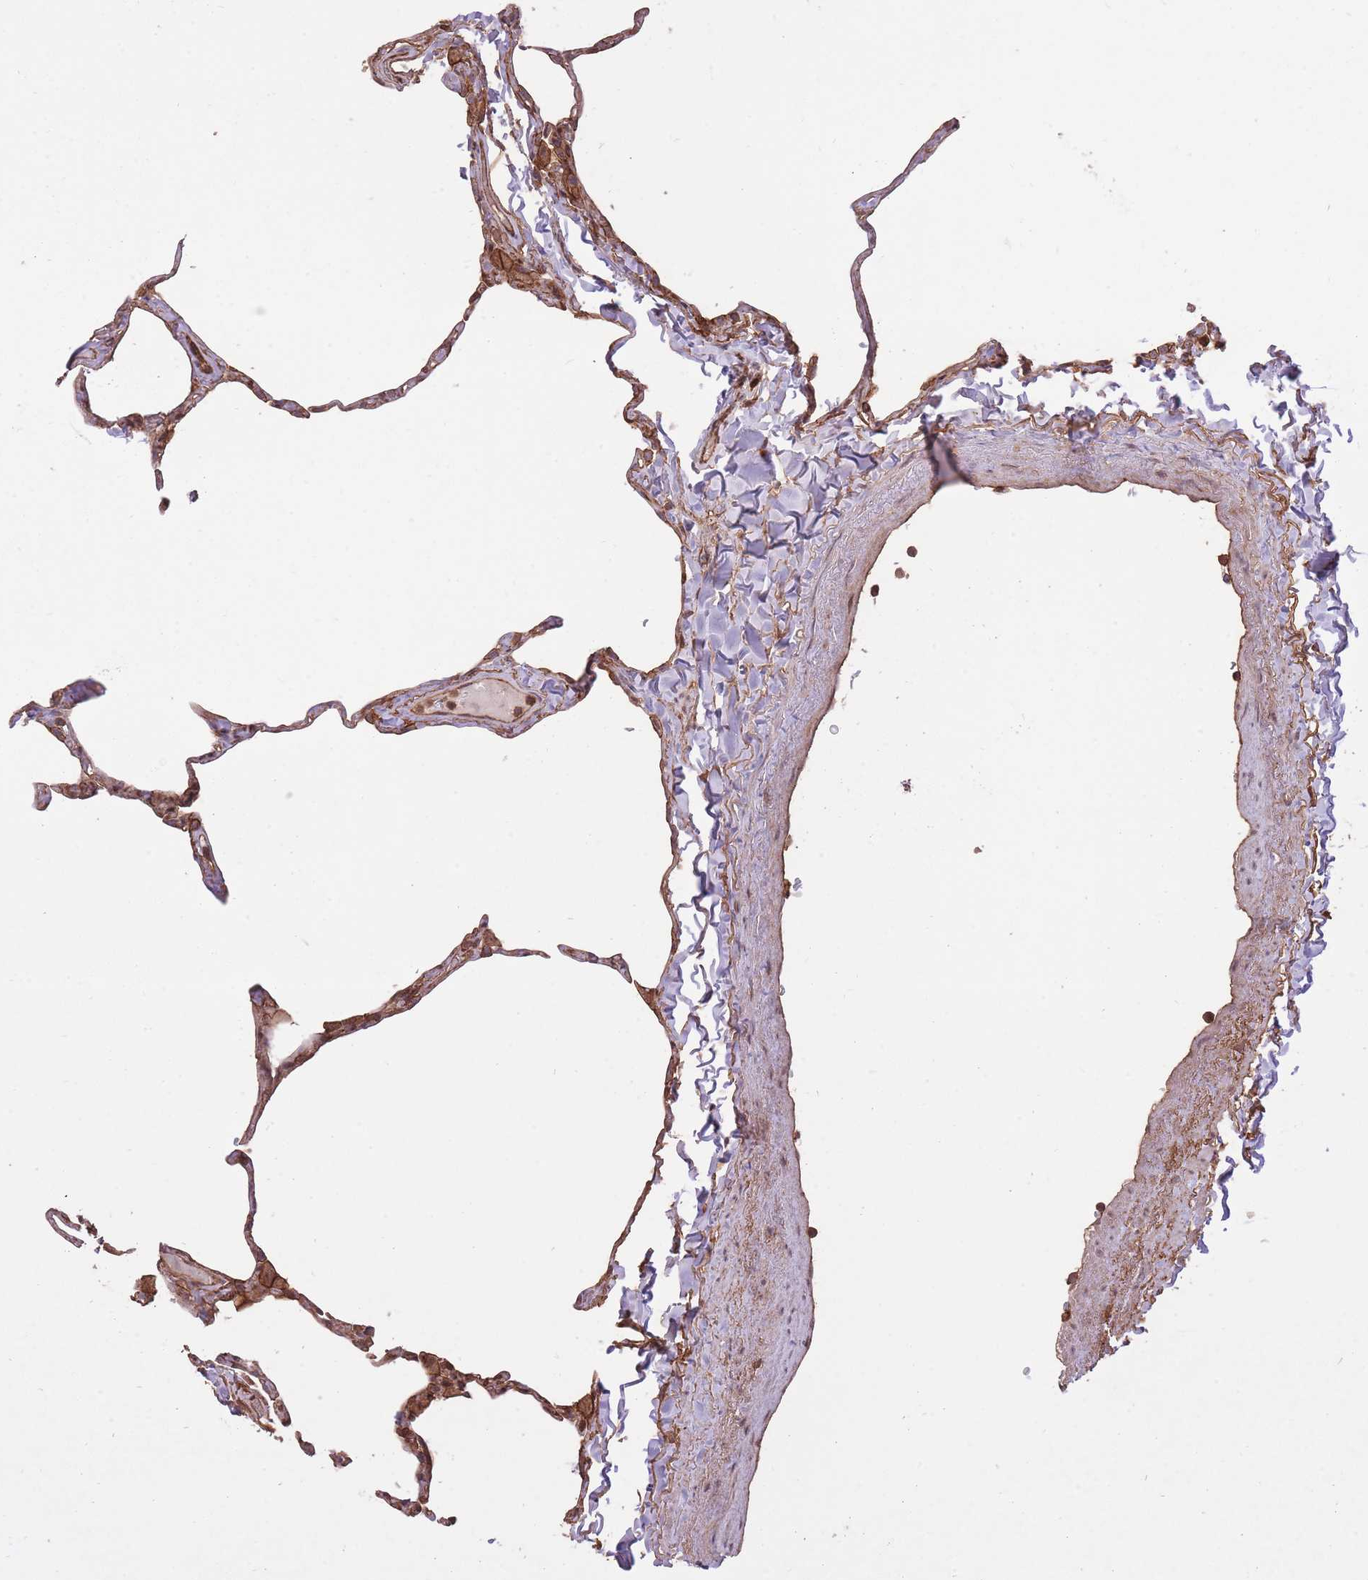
{"staining": {"intensity": "weak", "quantity": ">75%", "location": "cytoplasmic/membranous"}, "tissue": "lung", "cell_type": "Alveolar cells", "image_type": "normal", "snomed": [{"axis": "morphology", "description": "Normal tissue, NOS"}, {"axis": "topography", "description": "Lung"}], "caption": "Immunohistochemical staining of unremarkable human lung demonstrates weak cytoplasmic/membranous protein positivity in approximately >75% of alveolar cells.", "gene": "PLD1", "patient": {"sex": "male", "age": 65}}